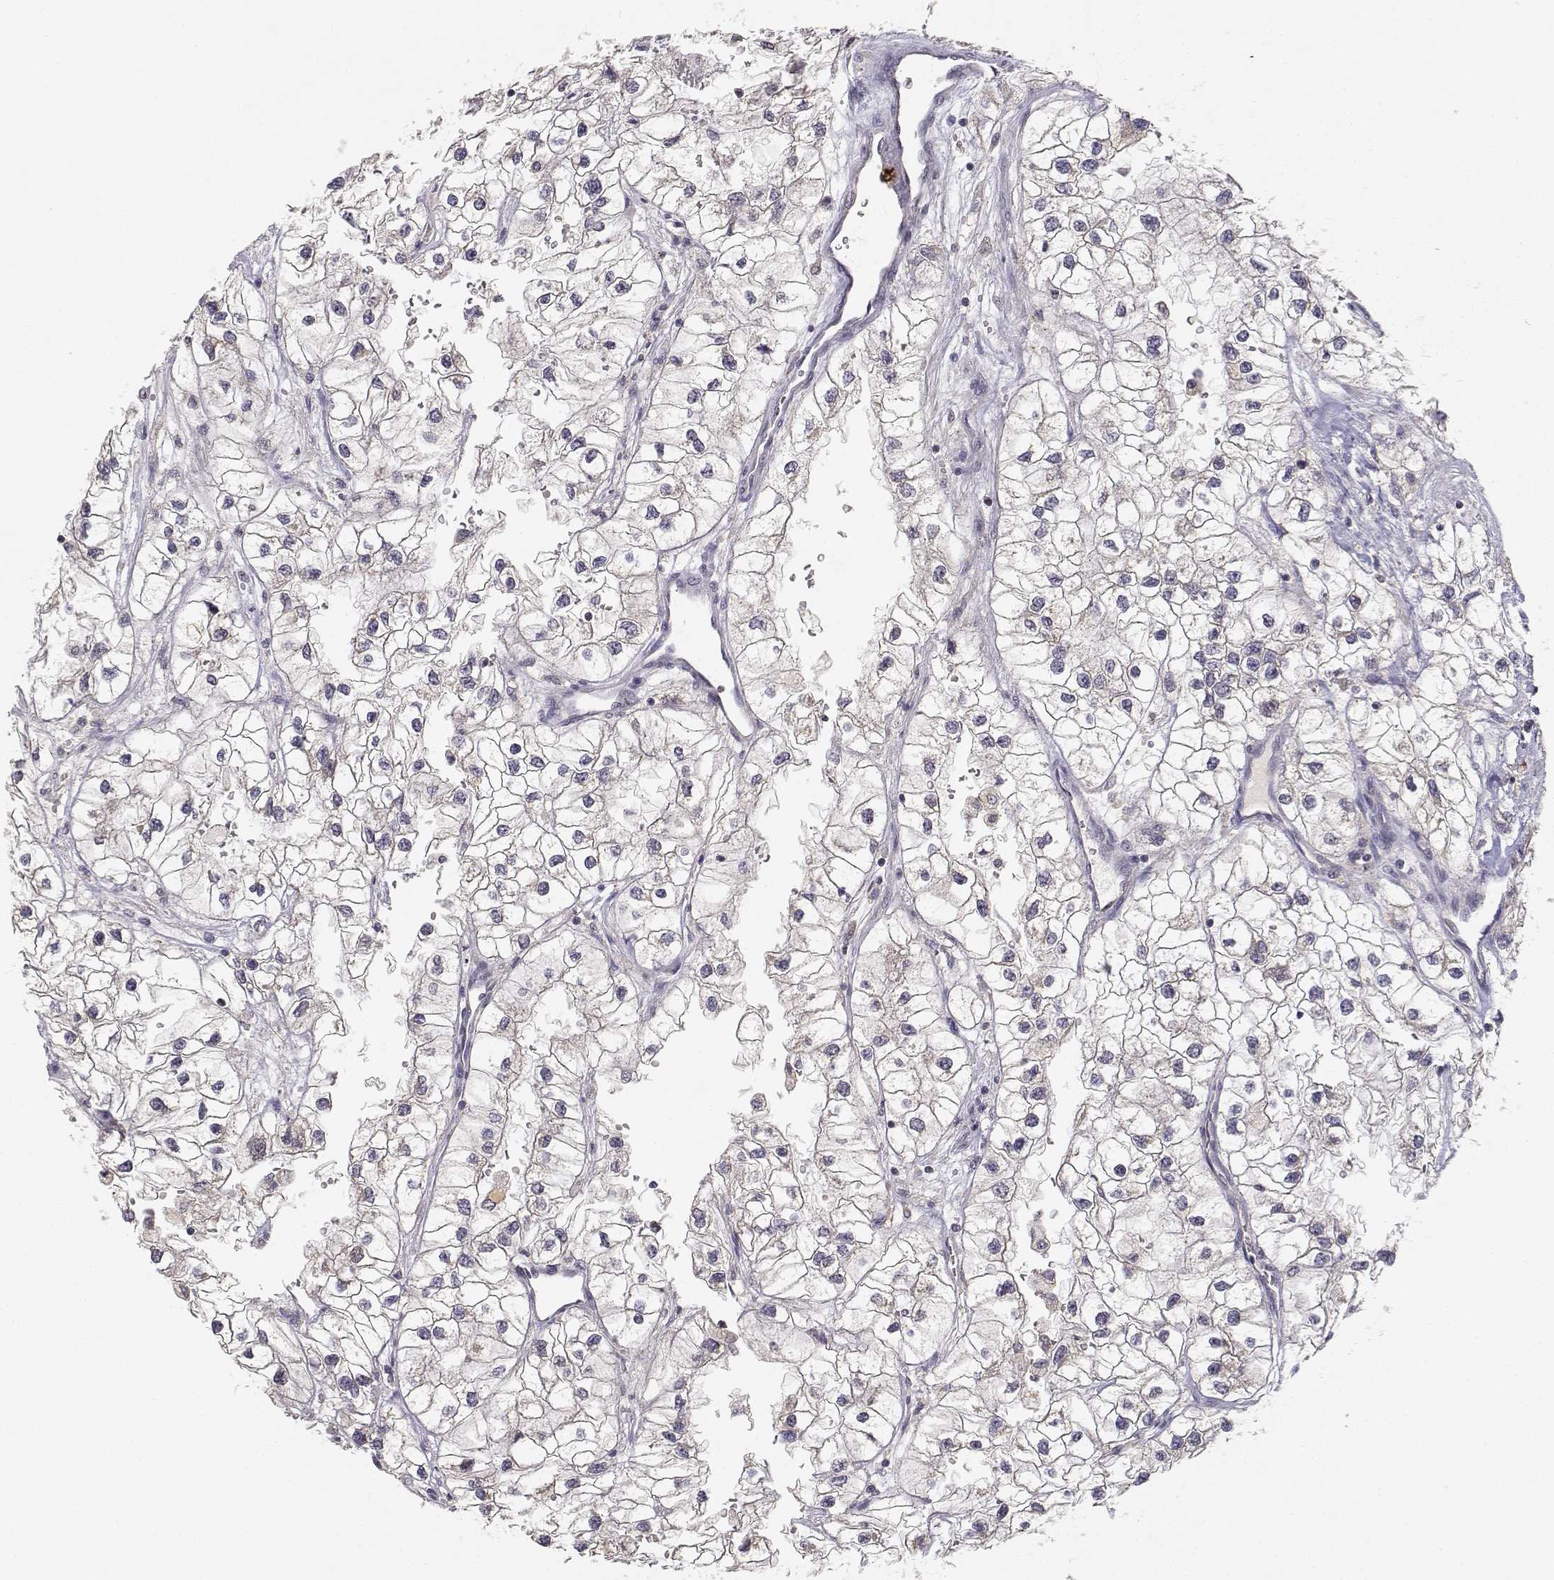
{"staining": {"intensity": "negative", "quantity": "none", "location": "none"}, "tissue": "renal cancer", "cell_type": "Tumor cells", "image_type": "cancer", "snomed": [{"axis": "morphology", "description": "Adenocarcinoma, NOS"}, {"axis": "topography", "description": "Kidney"}], "caption": "Renal adenocarcinoma stained for a protein using immunohistochemistry (IHC) exhibits no staining tumor cells.", "gene": "RAD51", "patient": {"sex": "male", "age": 59}}